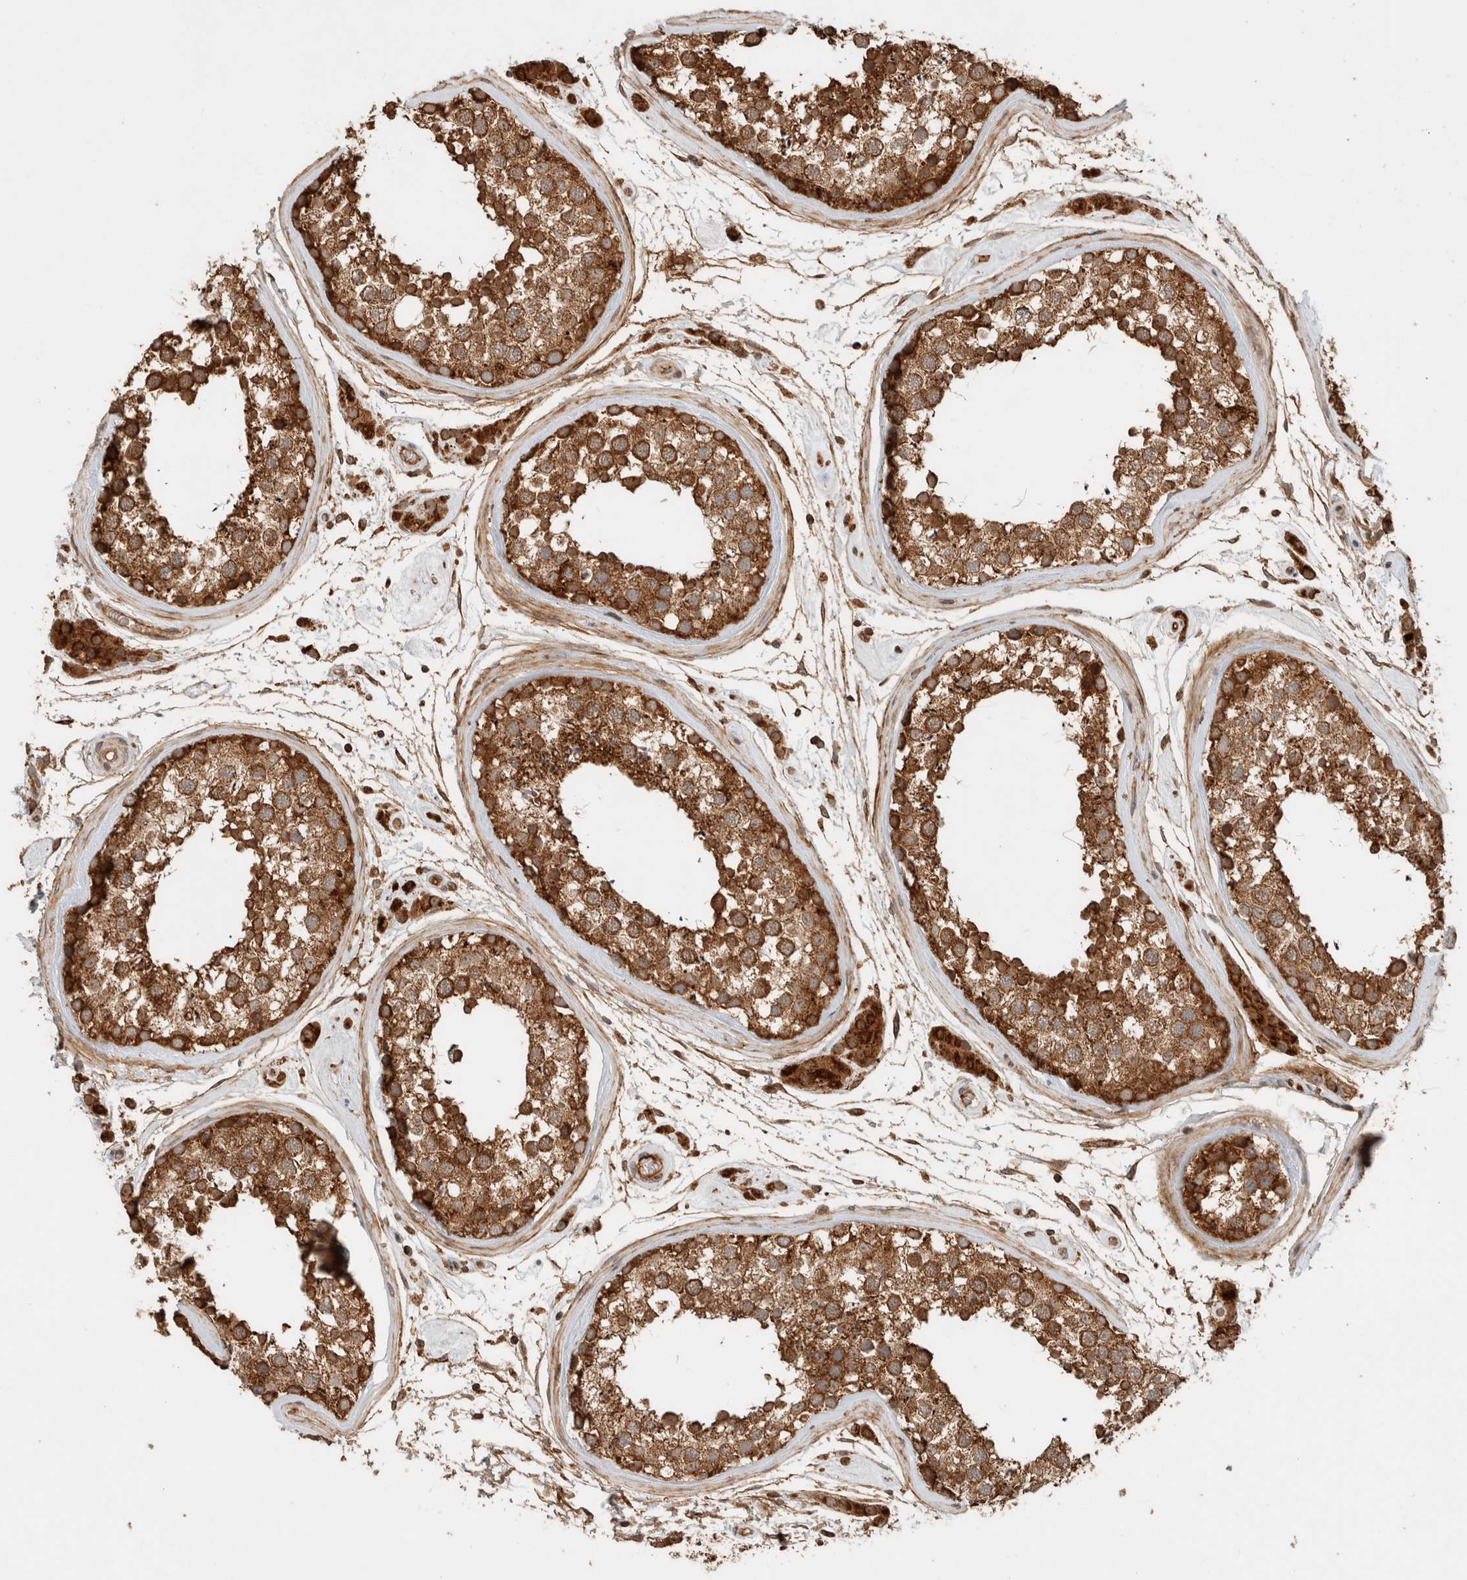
{"staining": {"intensity": "strong", "quantity": ">75%", "location": "cytoplasmic/membranous"}, "tissue": "testis", "cell_type": "Cells in seminiferous ducts", "image_type": "normal", "snomed": [{"axis": "morphology", "description": "Normal tissue, NOS"}, {"axis": "topography", "description": "Testis"}], "caption": "A photomicrograph of testis stained for a protein displays strong cytoplasmic/membranous brown staining in cells in seminiferous ducts. The protein is shown in brown color, while the nuclei are stained blue.", "gene": "EIF2B3", "patient": {"sex": "male", "age": 46}}